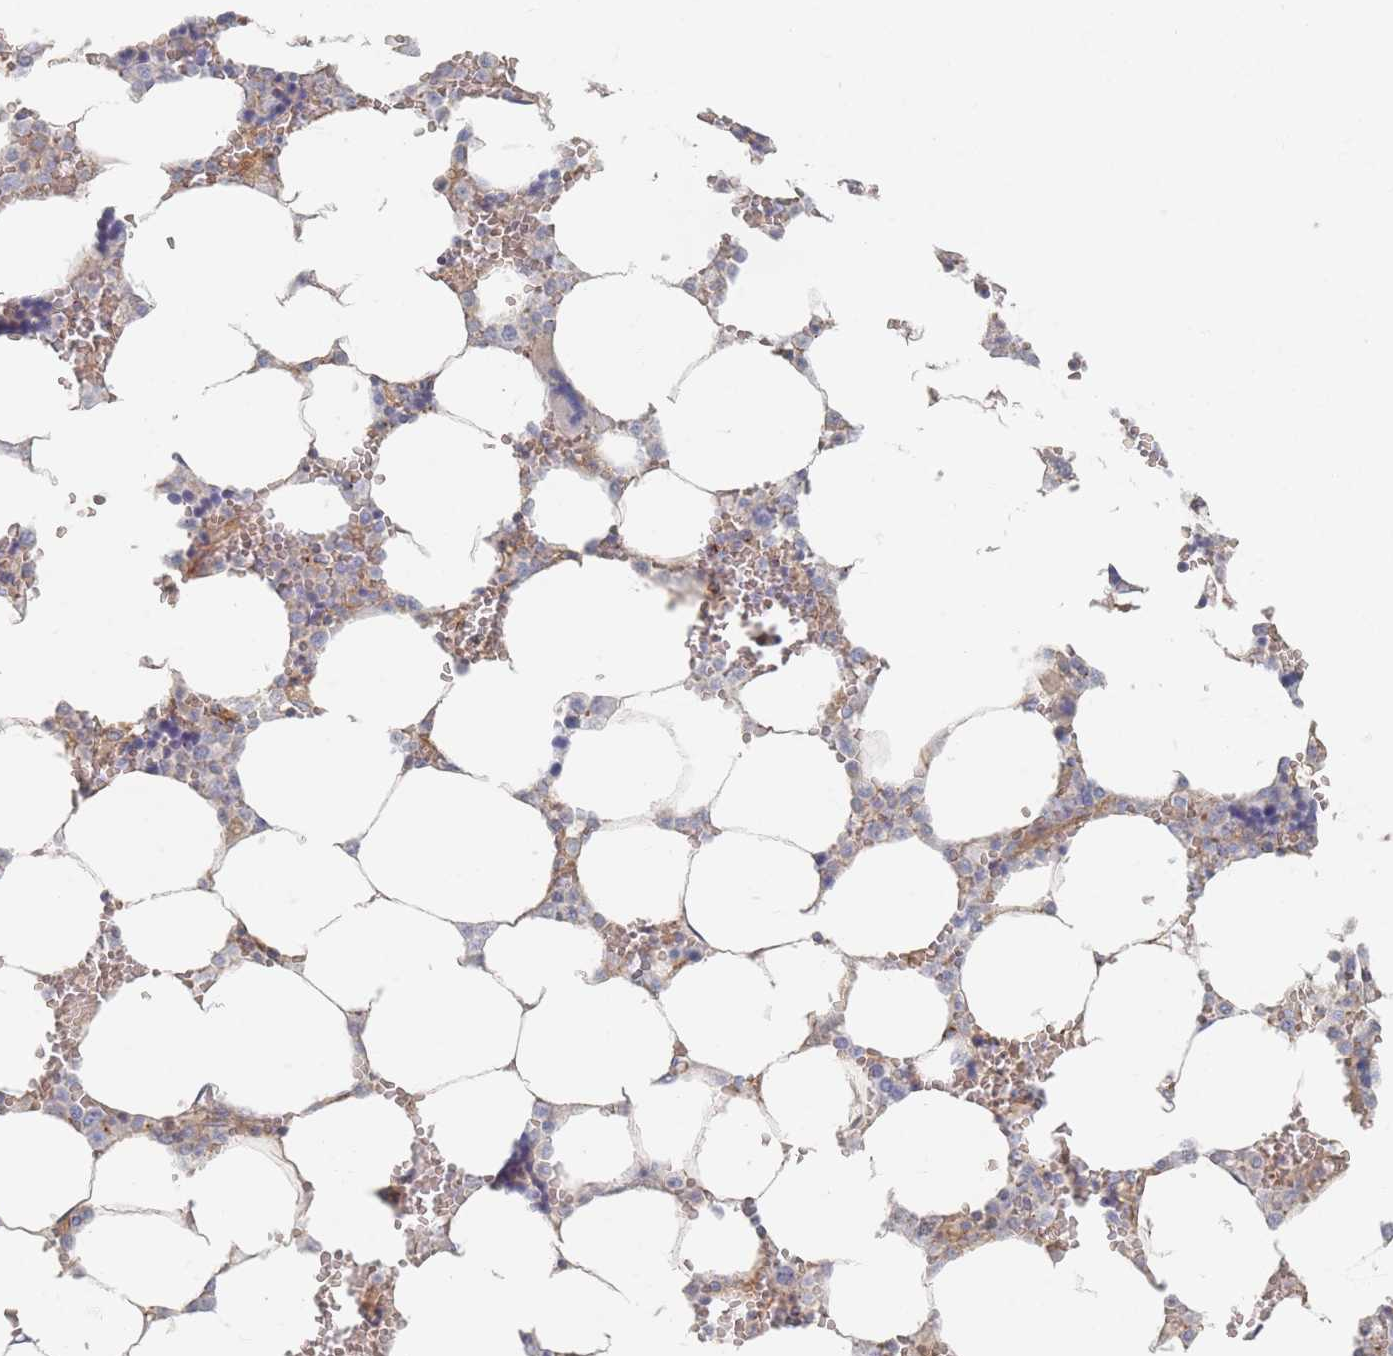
{"staining": {"intensity": "negative", "quantity": "none", "location": "none"}, "tissue": "bone marrow", "cell_type": "Hematopoietic cells", "image_type": "normal", "snomed": [{"axis": "morphology", "description": "Normal tissue, NOS"}, {"axis": "topography", "description": "Bone marrow"}], "caption": "IHC photomicrograph of unremarkable bone marrow stained for a protein (brown), which exhibits no positivity in hematopoietic cells. (DAB IHC, high magnification).", "gene": "GNB1", "patient": {"sex": "male", "age": 64}}